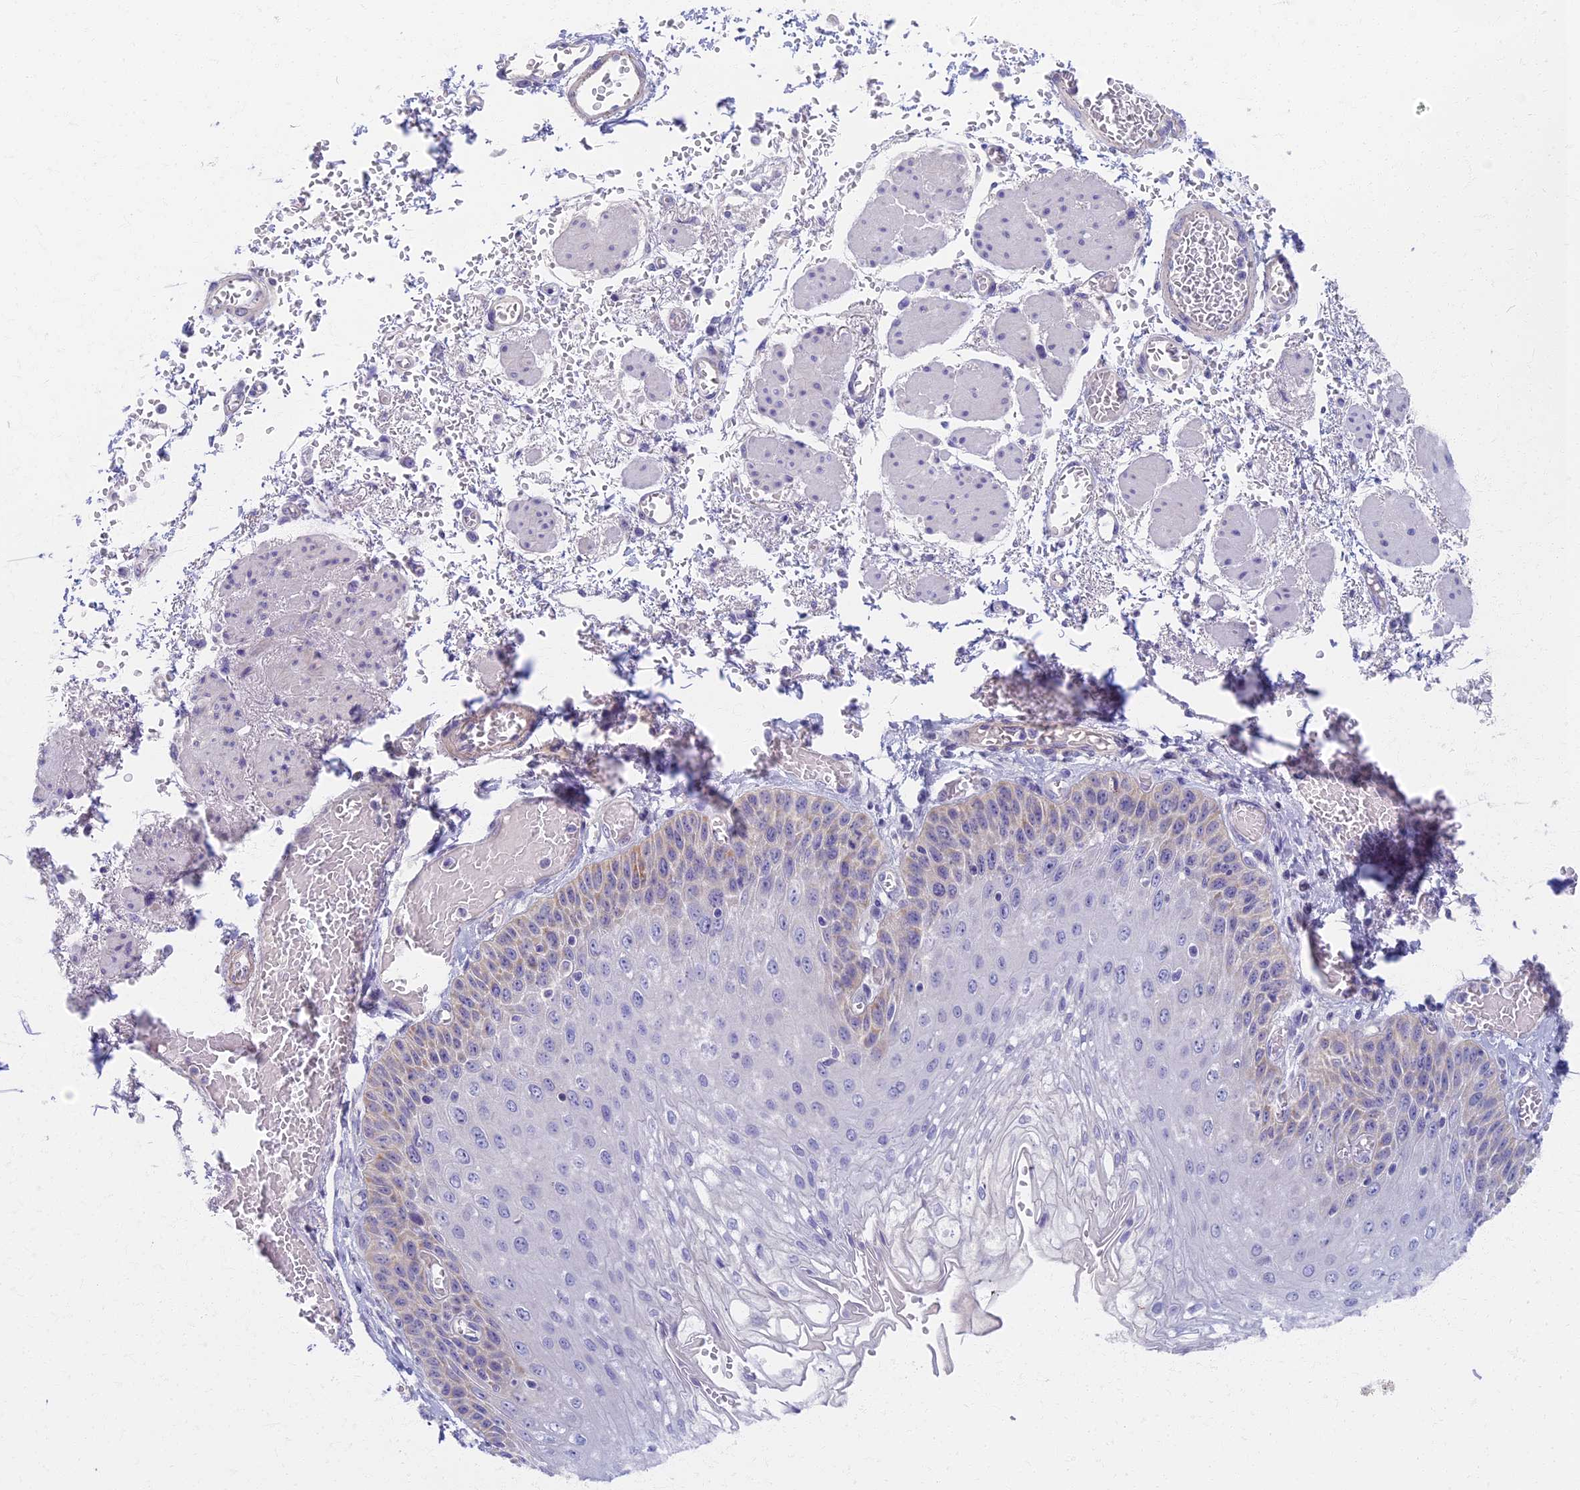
{"staining": {"intensity": "moderate", "quantity": "<25%", "location": "cytoplasmic/membranous"}, "tissue": "esophagus", "cell_type": "Squamous epithelial cells", "image_type": "normal", "snomed": [{"axis": "morphology", "description": "Normal tissue, NOS"}, {"axis": "topography", "description": "Esophagus"}], "caption": "Squamous epithelial cells display moderate cytoplasmic/membranous positivity in about <25% of cells in benign esophagus.", "gene": "AP4E1", "patient": {"sex": "male", "age": 81}}